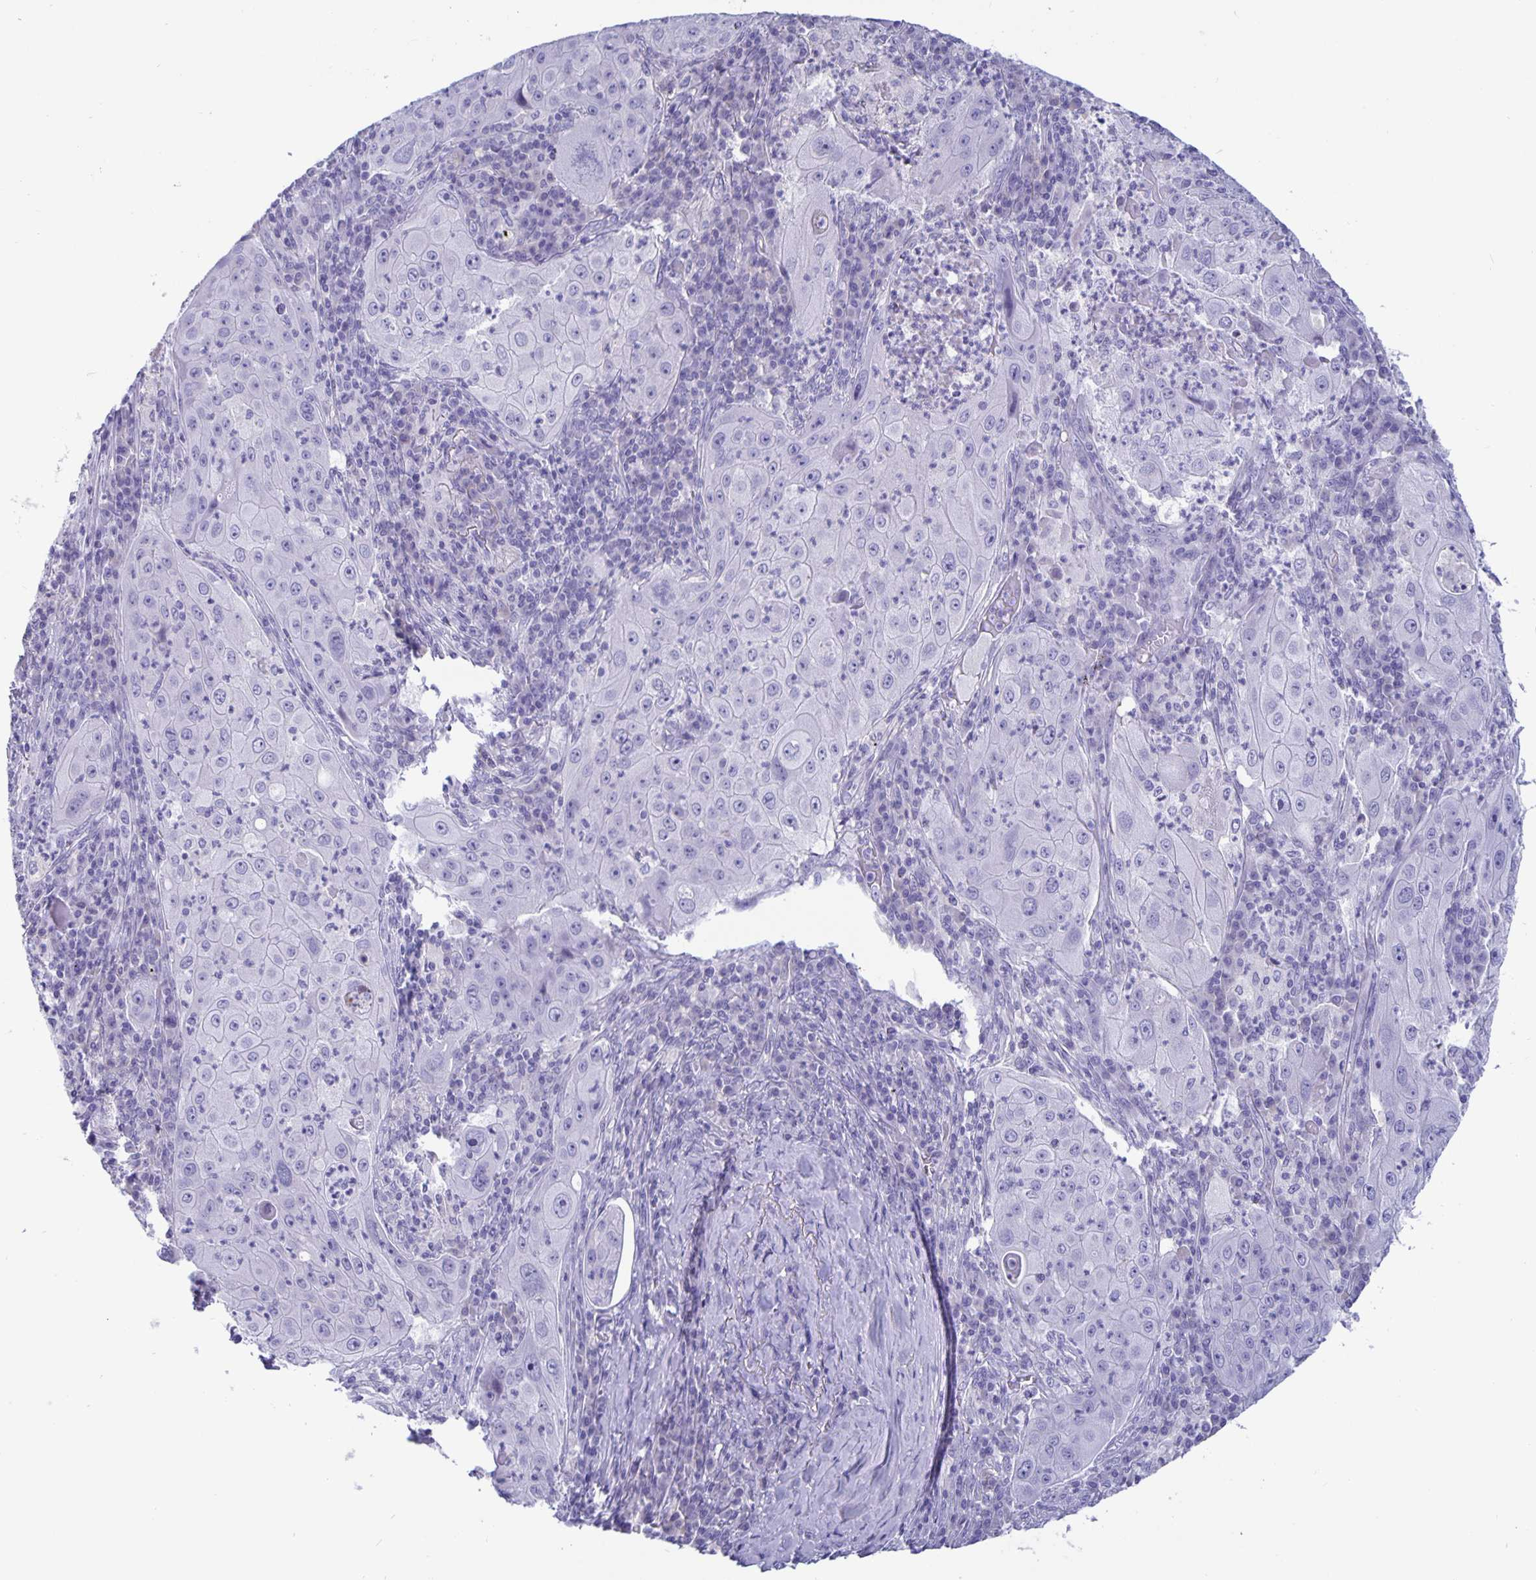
{"staining": {"intensity": "negative", "quantity": "none", "location": "none"}, "tissue": "lung cancer", "cell_type": "Tumor cells", "image_type": "cancer", "snomed": [{"axis": "morphology", "description": "Squamous cell carcinoma, NOS"}, {"axis": "topography", "description": "Lung"}], "caption": "Tumor cells are negative for protein expression in human lung cancer.", "gene": "BPIFA3", "patient": {"sex": "female", "age": 59}}